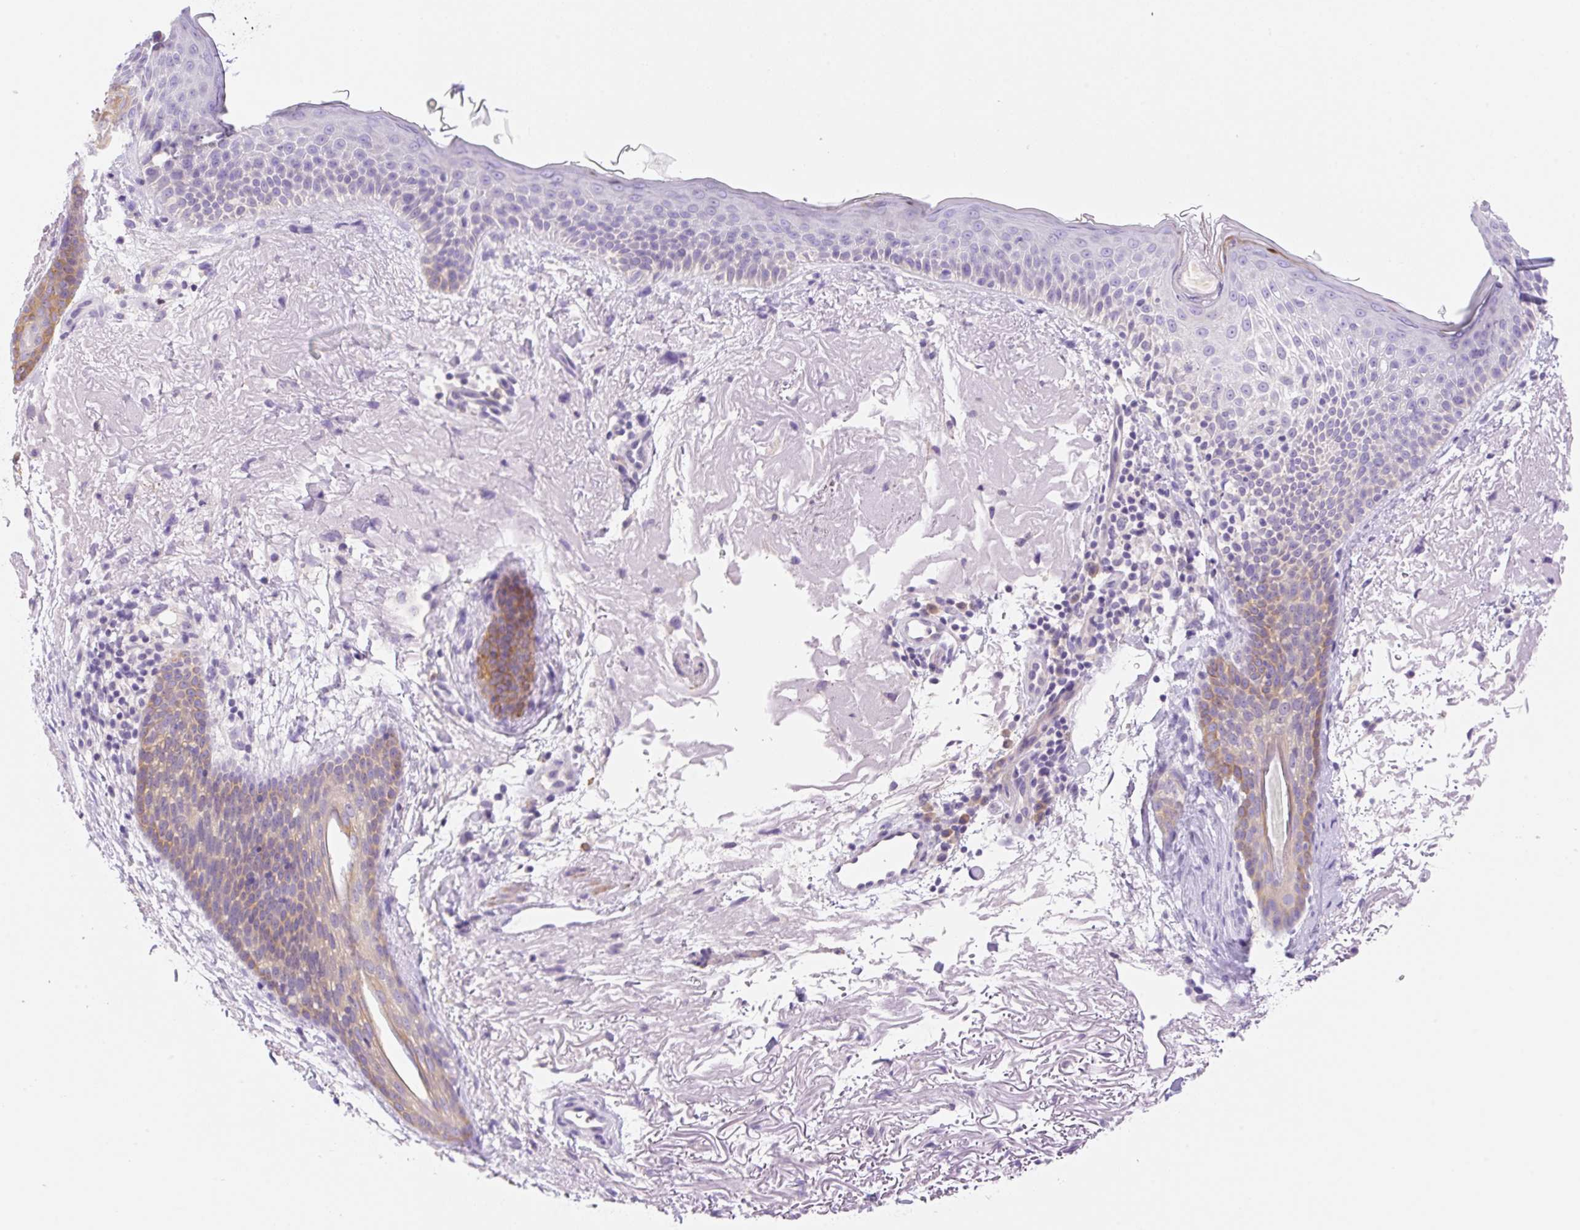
{"staining": {"intensity": "moderate", "quantity": "25%-75%", "location": "cytoplasmic/membranous"}, "tissue": "skin cancer", "cell_type": "Tumor cells", "image_type": "cancer", "snomed": [{"axis": "morphology", "description": "Basal cell carcinoma"}, {"axis": "topography", "description": "Skin"}], "caption": "IHC (DAB) staining of skin basal cell carcinoma reveals moderate cytoplasmic/membranous protein expression in approximately 25%-75% of tumor cells.", "gene": "DENND5A", "patient": {"sex": "female", "age": 77}}